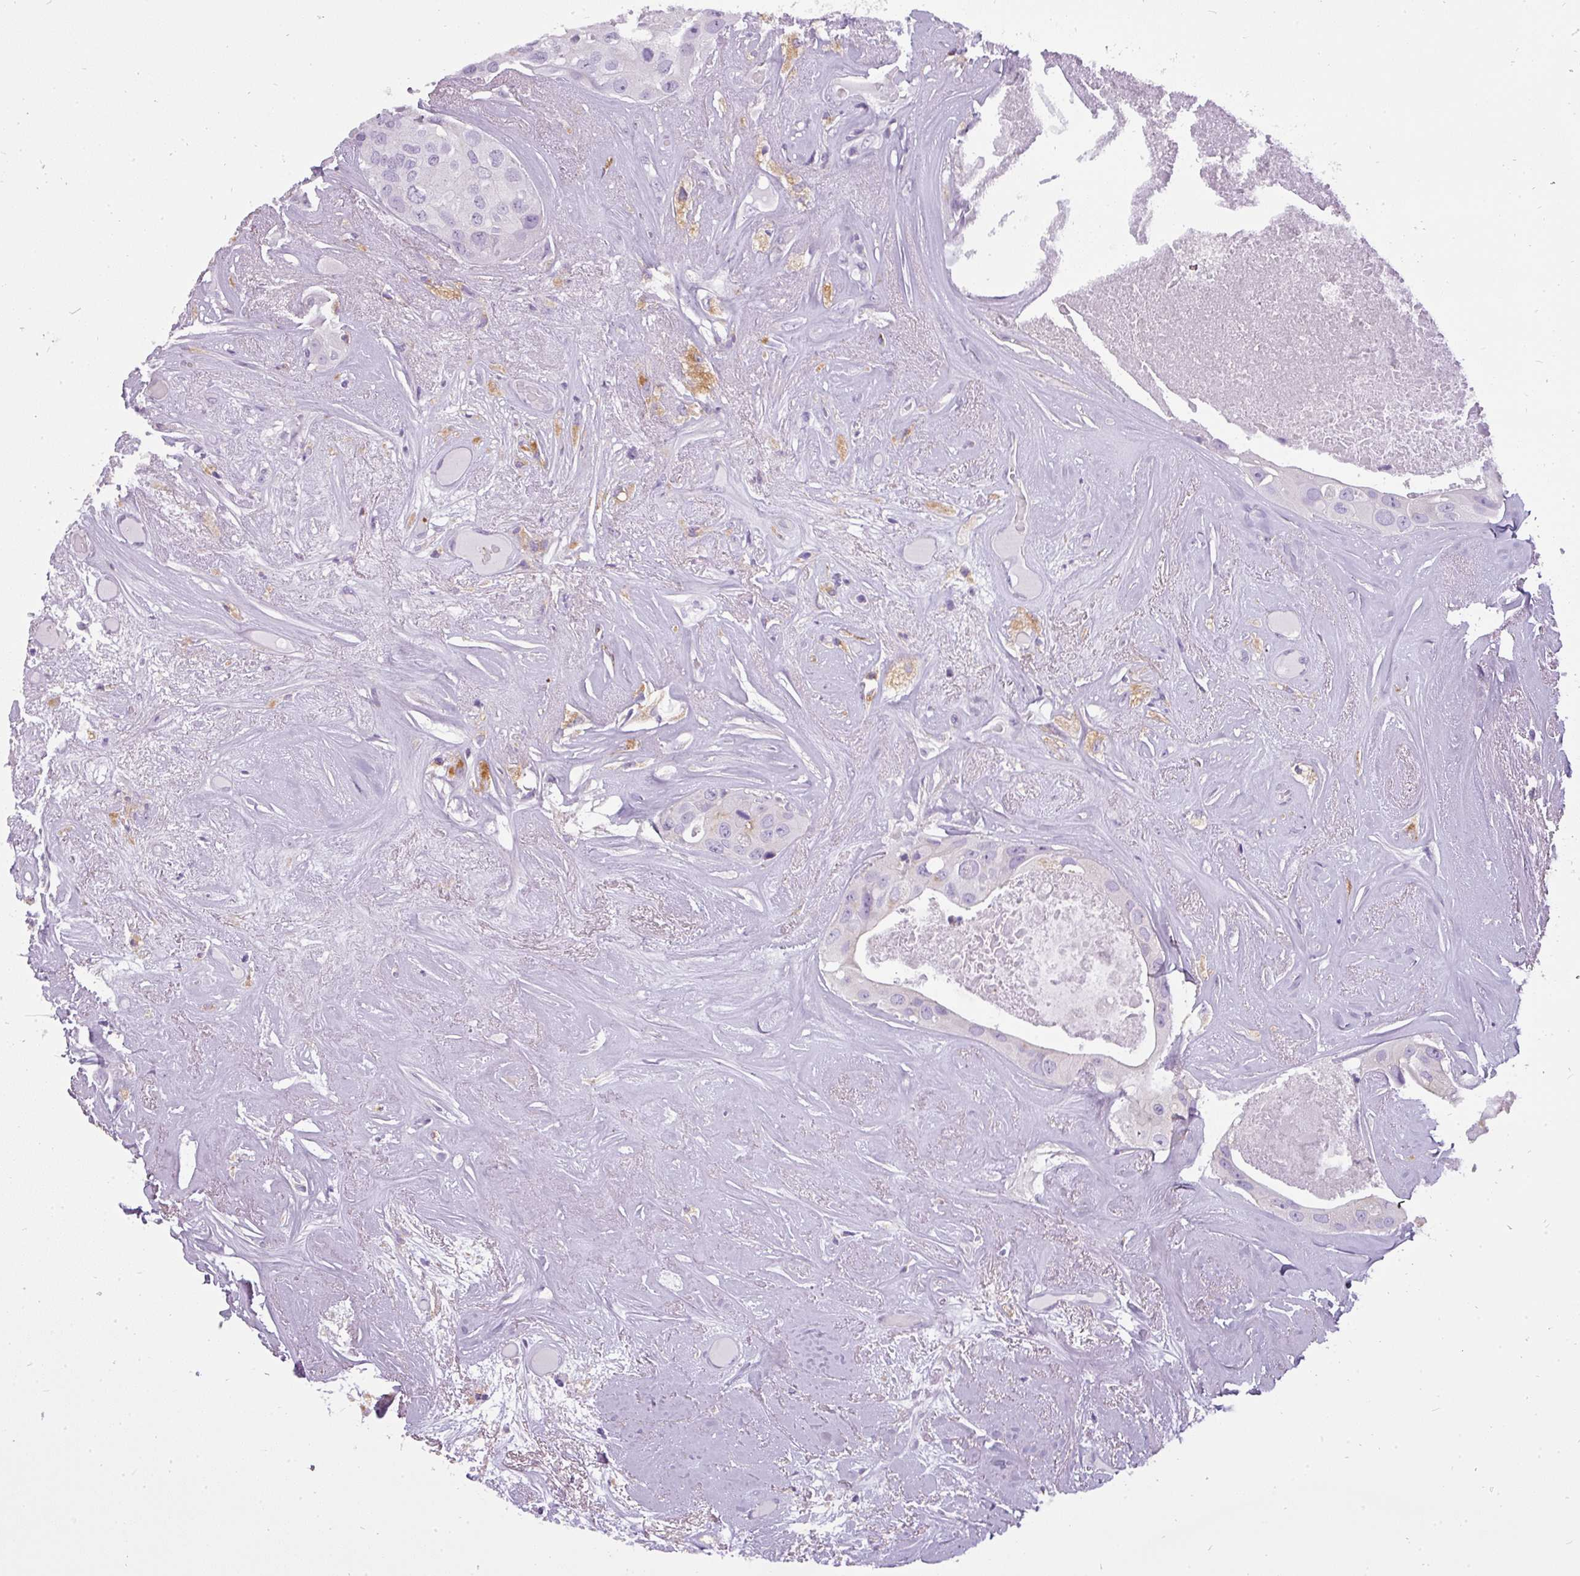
{"staining": {"intensity": "negative", "quantity": "none", "location": "none"}, "tissue": "head and neck cancer", "cell_type": "Tumor cells", "image_type": "cancer", "snomed": [{"axis": "morphology", "description": "Adenocarcinoma, NOS"}, {"axis": "morphology", "description": "Adenocarcinoma, metastatic, NOS"}, {"axis": "topography", "description": "Head-Neck"}], "caption": "Head and neck cancer (adenocarcinoma) was stained to show a protein in brown. There is no significant expression in tumor cells.", "gene": "ATP6V1D", "patient": {"sex": "male", "age": 75}}